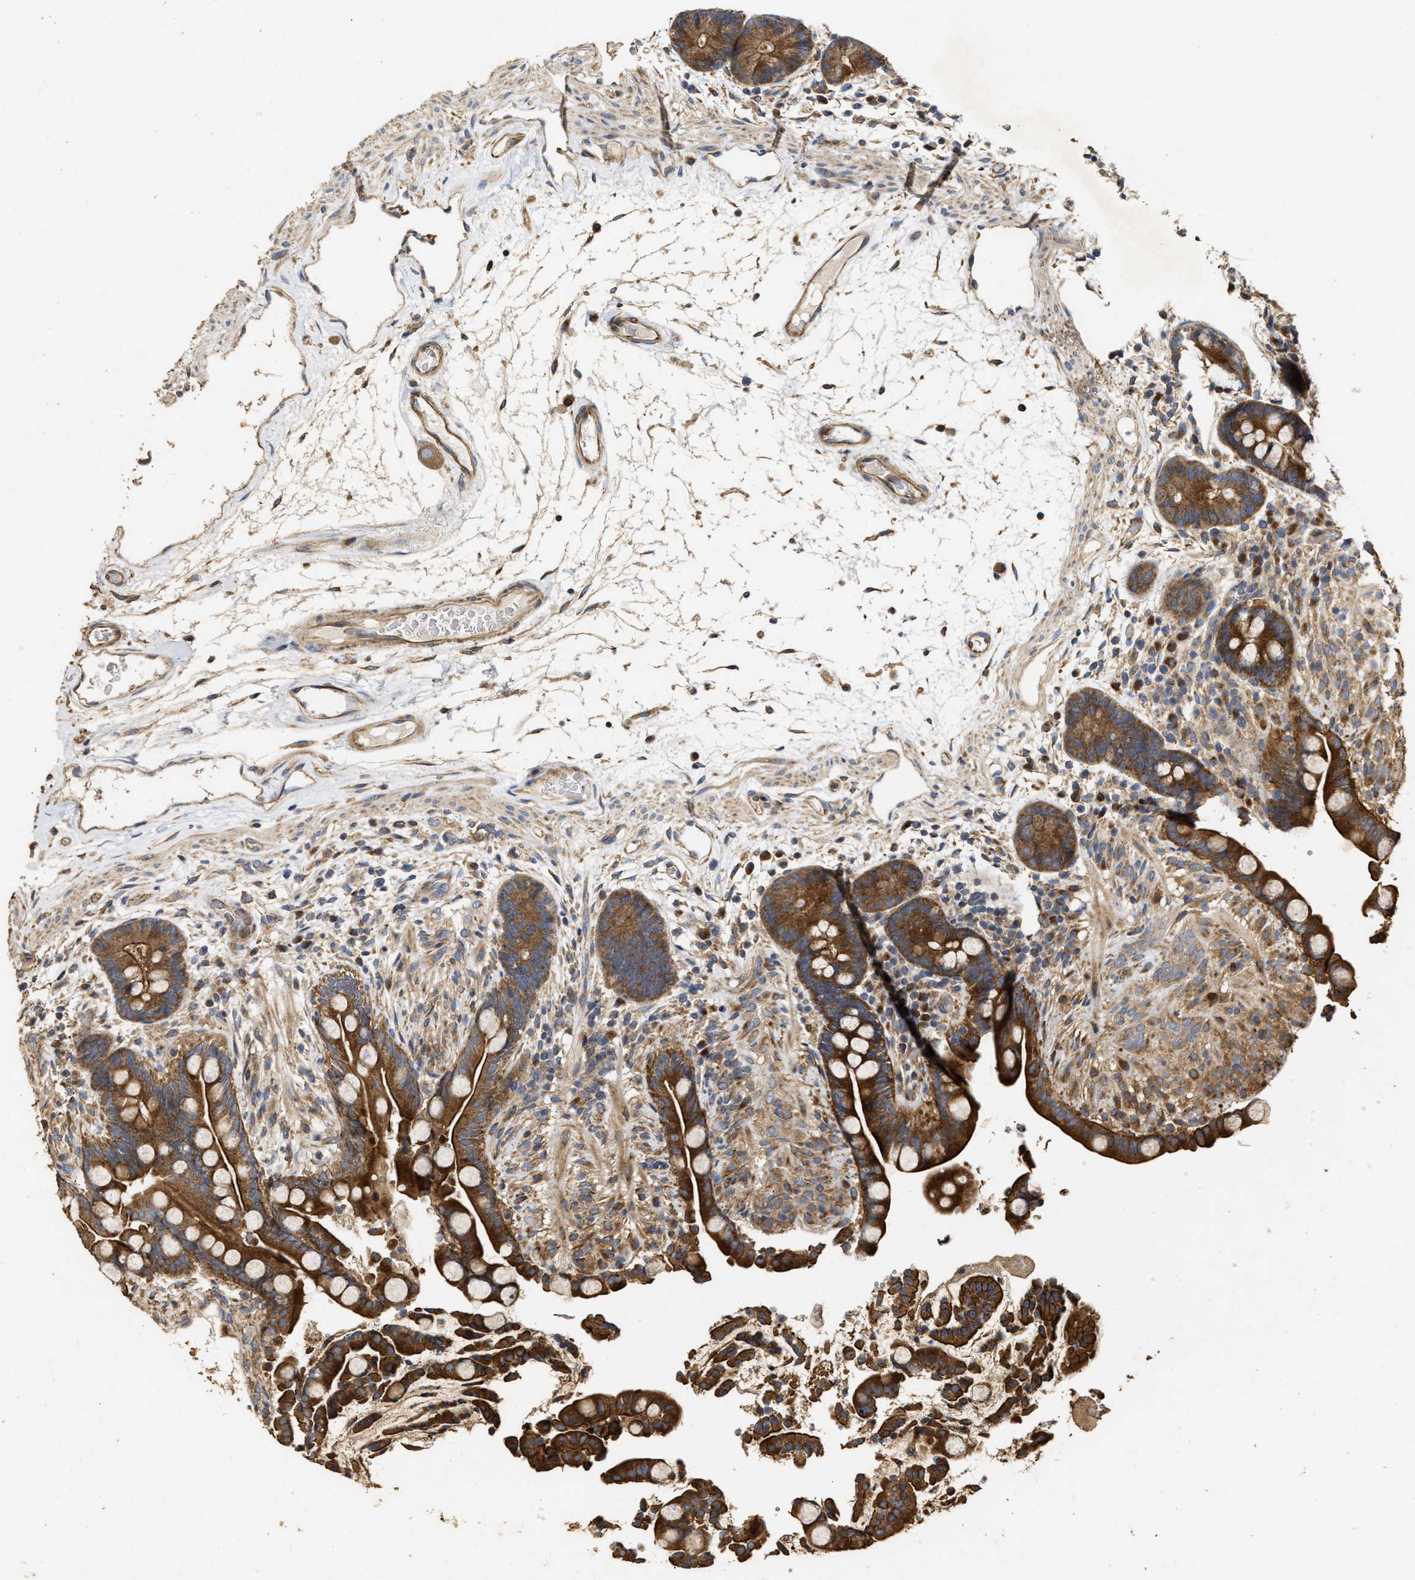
{"staining": {"intensity": "strong", "quantity": ">75%", "location": "cytoplasmic/membranous"}, "tissue": "colon", "cell_type": "Endothelial cells", "image_type": "normal", "snomed": [{"axis": "morphology", "description": "Normal tissue, NOS"}, {"axis": "topography", "description": "Colon"}], "caption": "Approximately >75% of endothelial cells in benign colon exhibit strong cytoplasmic/membranous protein positivity as visualized by brown immunohistochemical staining.", "gene": "NAV1", "patient": {"sex": "male", "age": 73}}